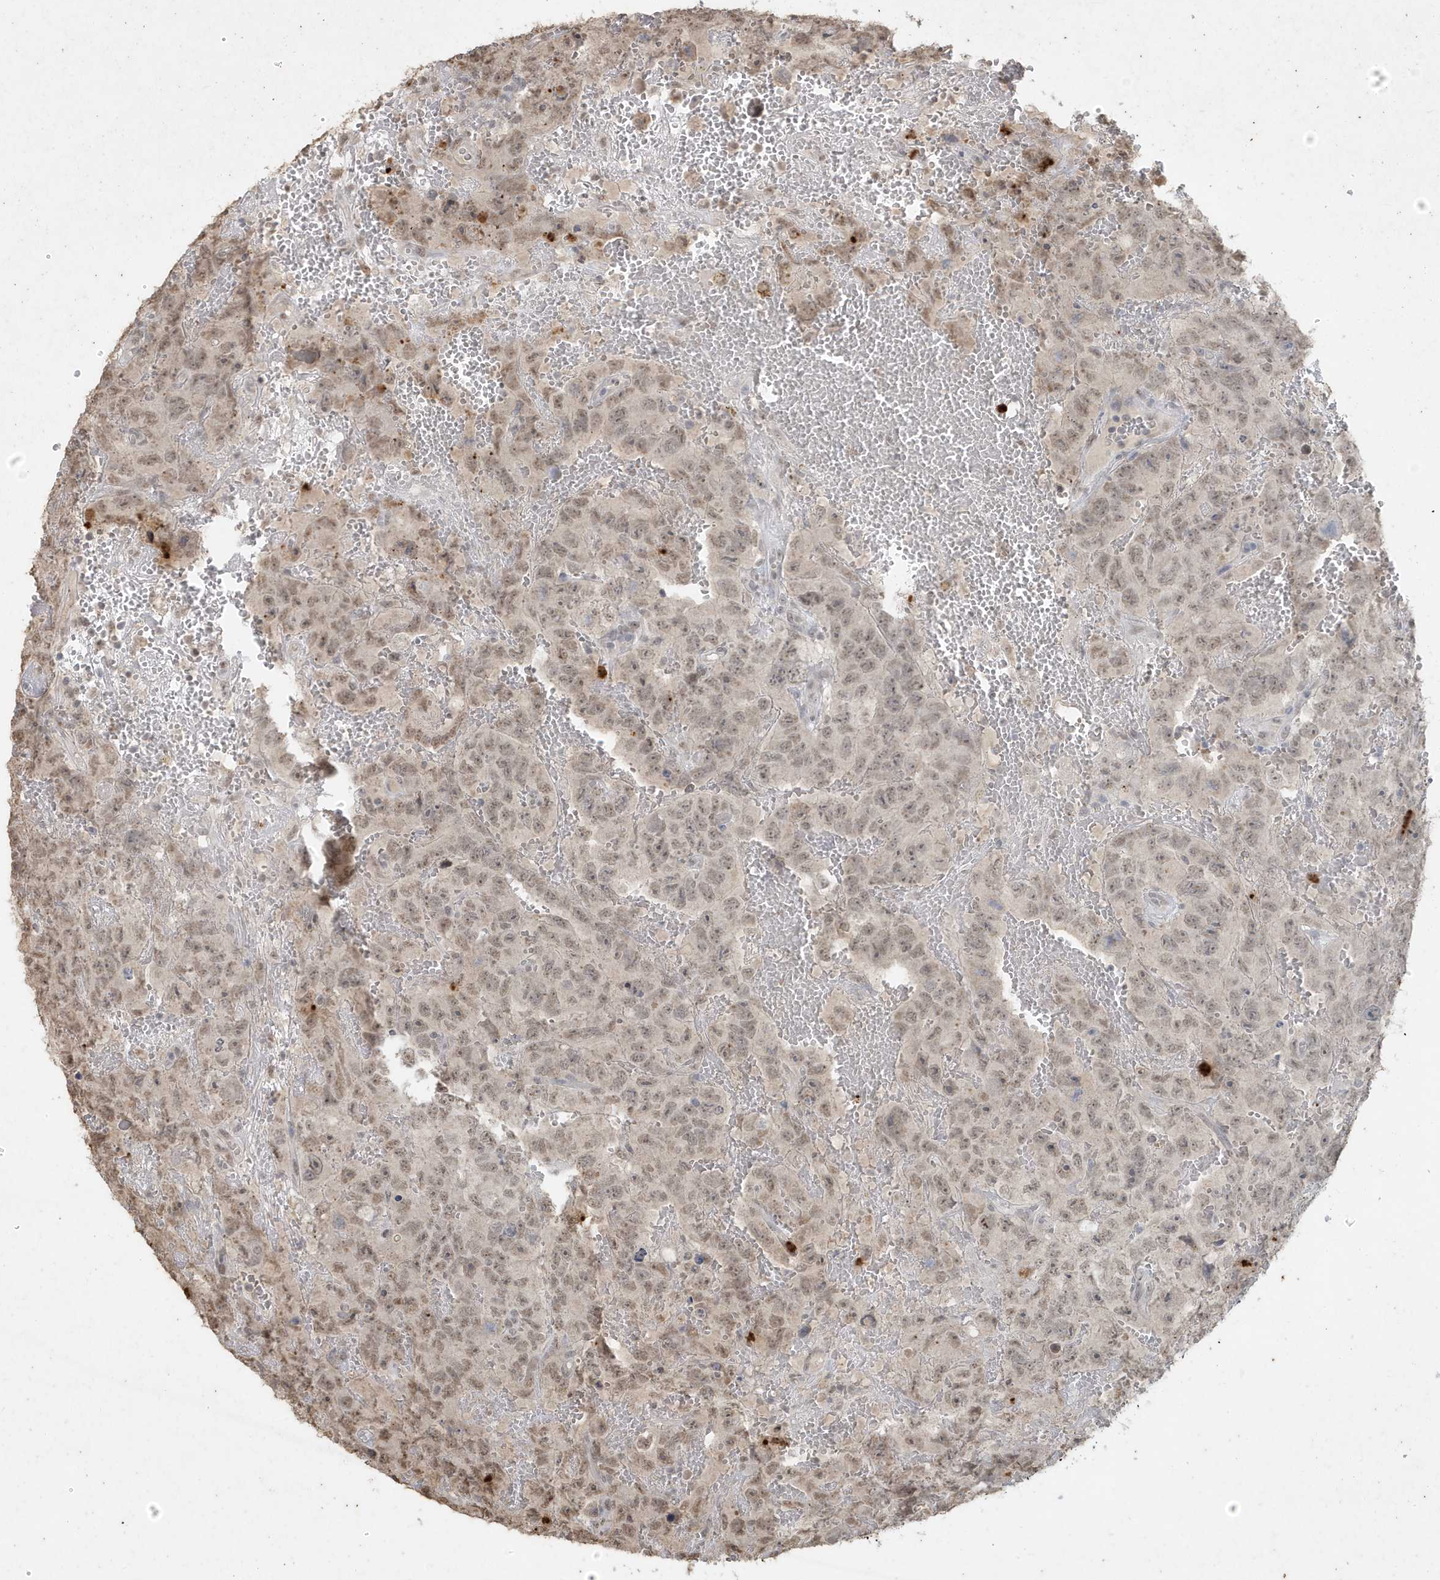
{"staining": {"intensity": "moderate", "quantity": ">75%", "location": "nuclear"}, "tissue": "testis cancer", "cell_type": "Tumor cells", "image_type": "cancer", "snomed": [{"axis": "morphology", "description": "Carcinoma, Embryonal, NOS"}, {"axis": "topography", "description": "Testis"}], "caption": "This image shows immunohistochemistry staining of human testis cancer (embryonal carcinoma), with medium moderate nuclear positivity in about >75% of tumor cells.", "gene": "DEFA1", "patient": {"sex": "male", "age": 45}}